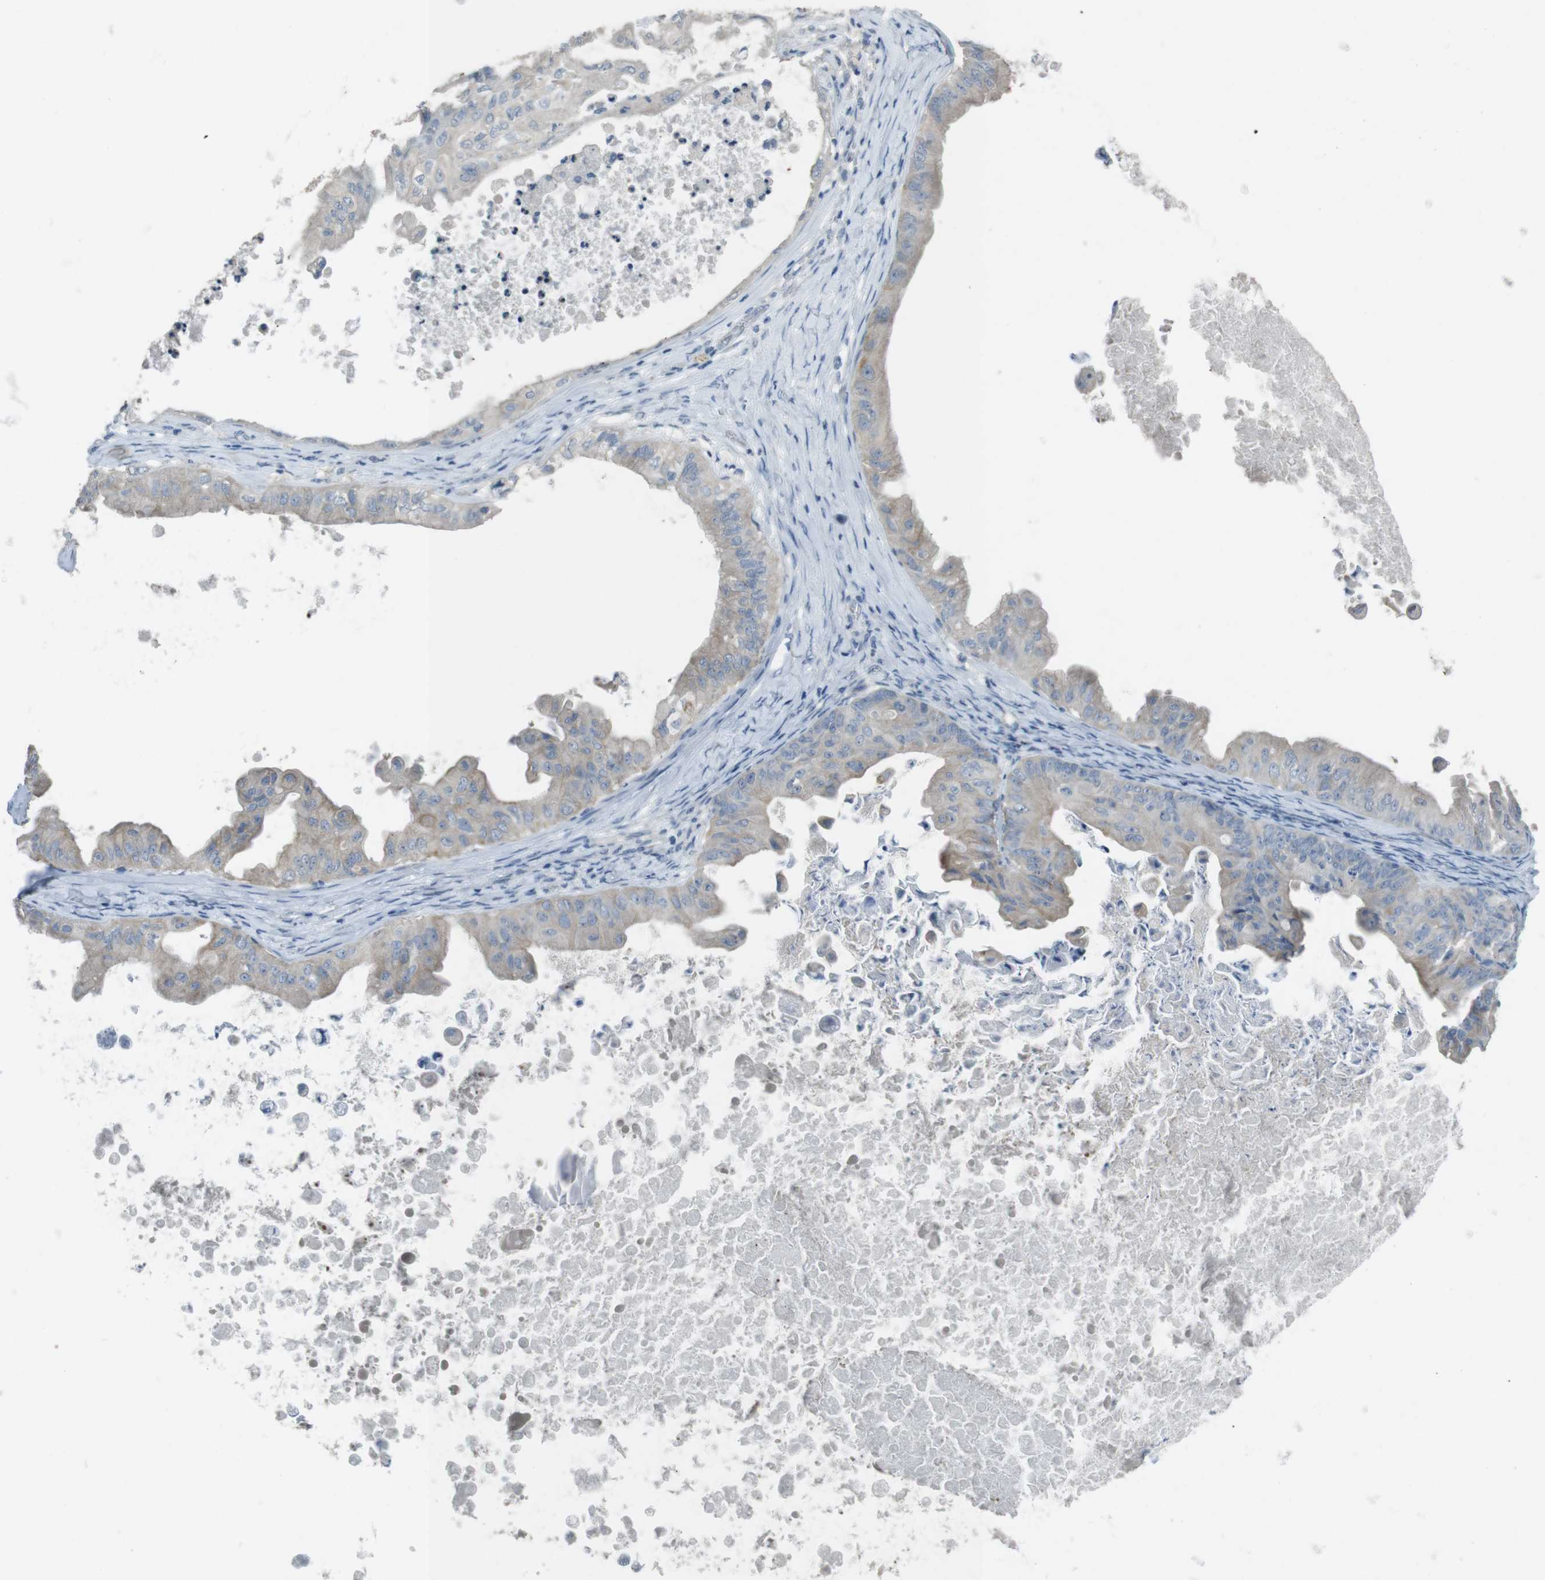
{"staining": {"intensity": "weak", "quantity": "25%-75%", "location": "cytoplasmic/membranous"}, "tissue": "ovarian cancer", "cell_type": "Tumor cells", "image_type": "cancer", "snomed": [{"axis": "morphology", "description": "Cystadenocarcinoma, mucinous, NOS"}, {"axis": "topography", "description": "Ovary"}], "caption": "This is a micrograph of immunohistochemistry (IHC) staining of ovarian cancer (mucinous cystadenocarcinoma), which shows weak expression in the cytoplasmic/membranous of tumor cells.", "gene": "ENTPD7", "patient": {"sex": "female", "age": 37}}